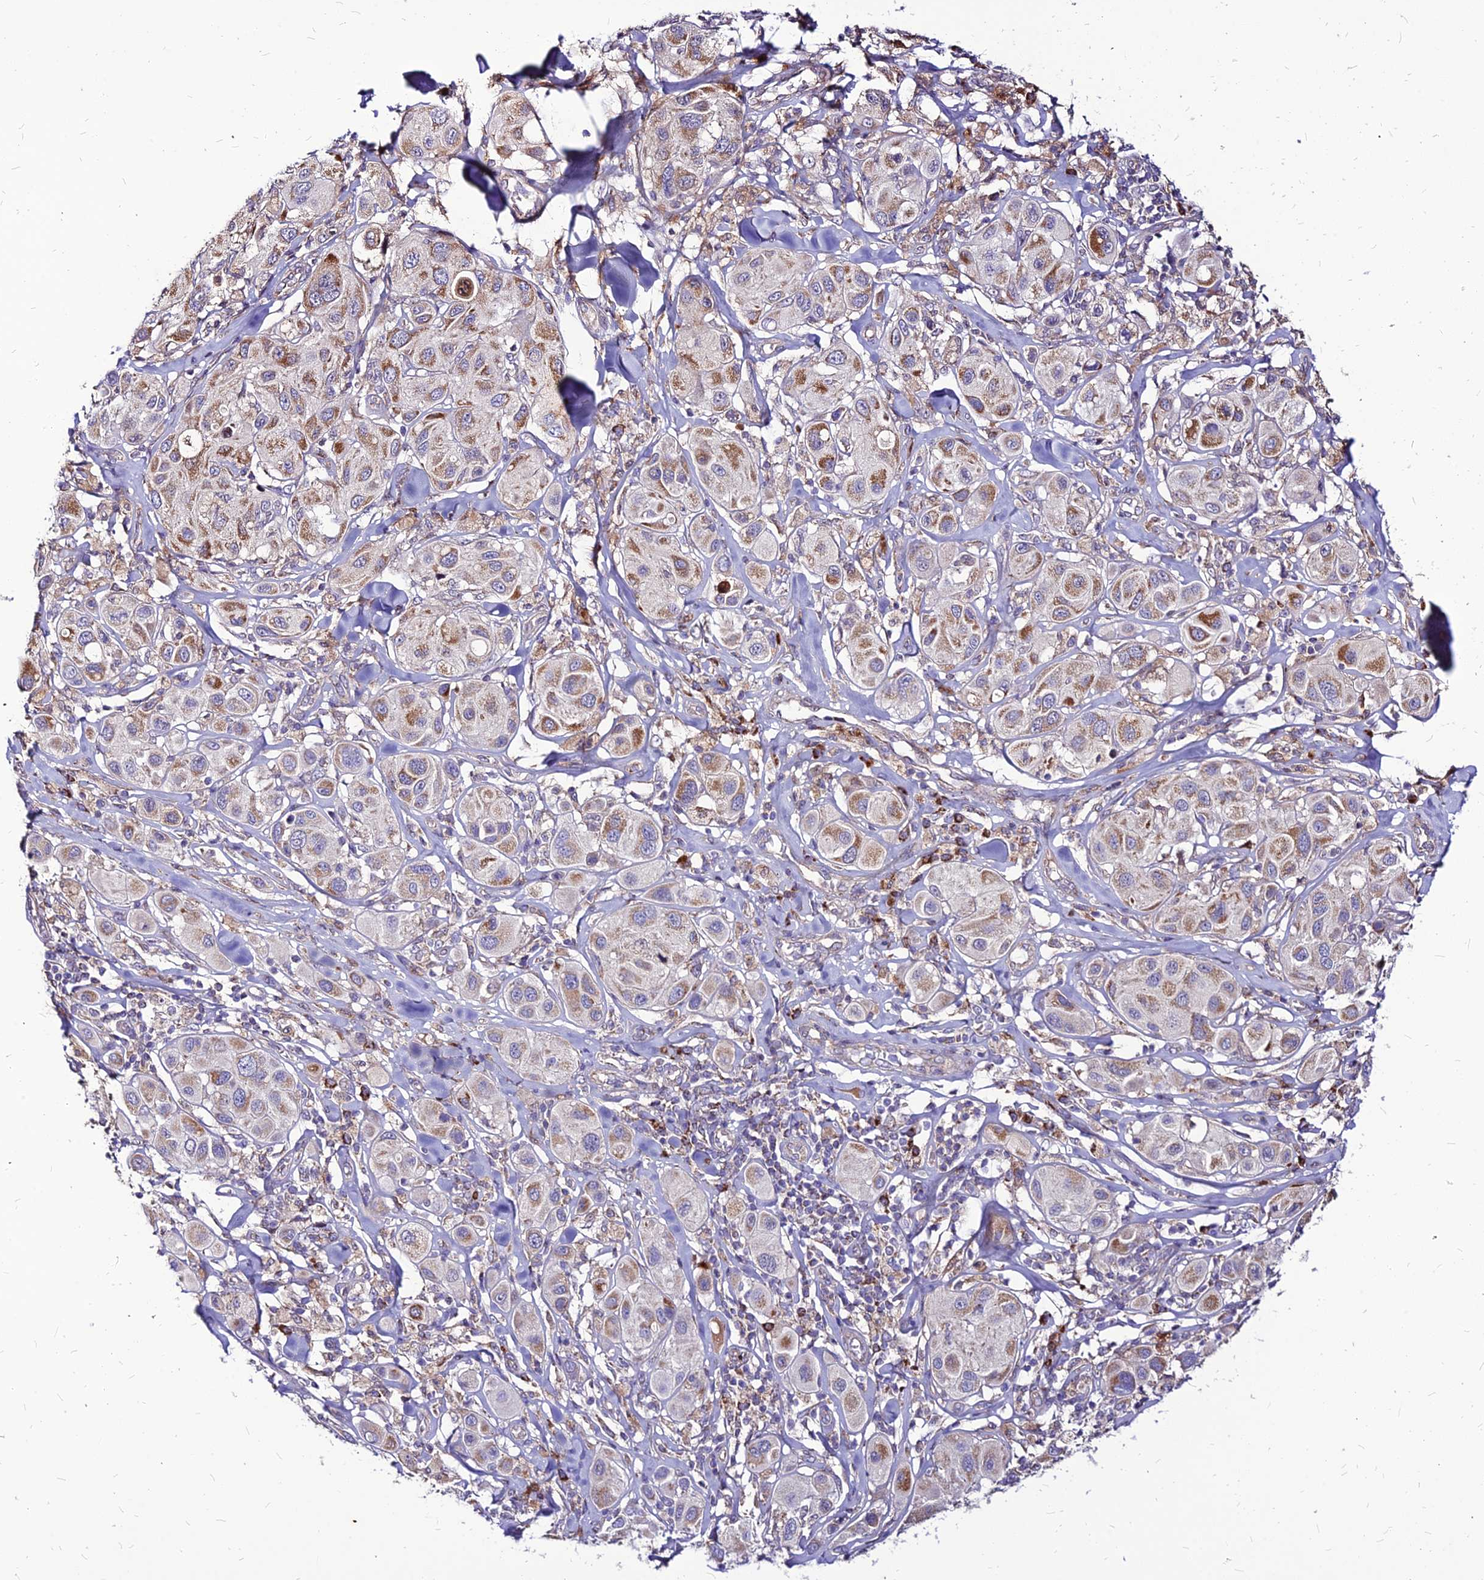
{"staining": {"intensity": "moderate", "quantity": "25%-75%", "location": "cytoplasmic/membranous"}, "tissue": "melanoma", "cell_type": "Tumor cells", "image_type": "cancer", "snomed": [{"axis": "morphology", "description": "Malignant melanoma, Metastatic site"}, {"axis": "topography", "description": "Skin"}], "caption": "This is a photomicrograph of IHC staining of melanoma, which shows moderate positivity in the cytoplasmic/membranous of tumor cells.", "gene": "ECI1", "patient": {"sex": "male", "age": 41}}